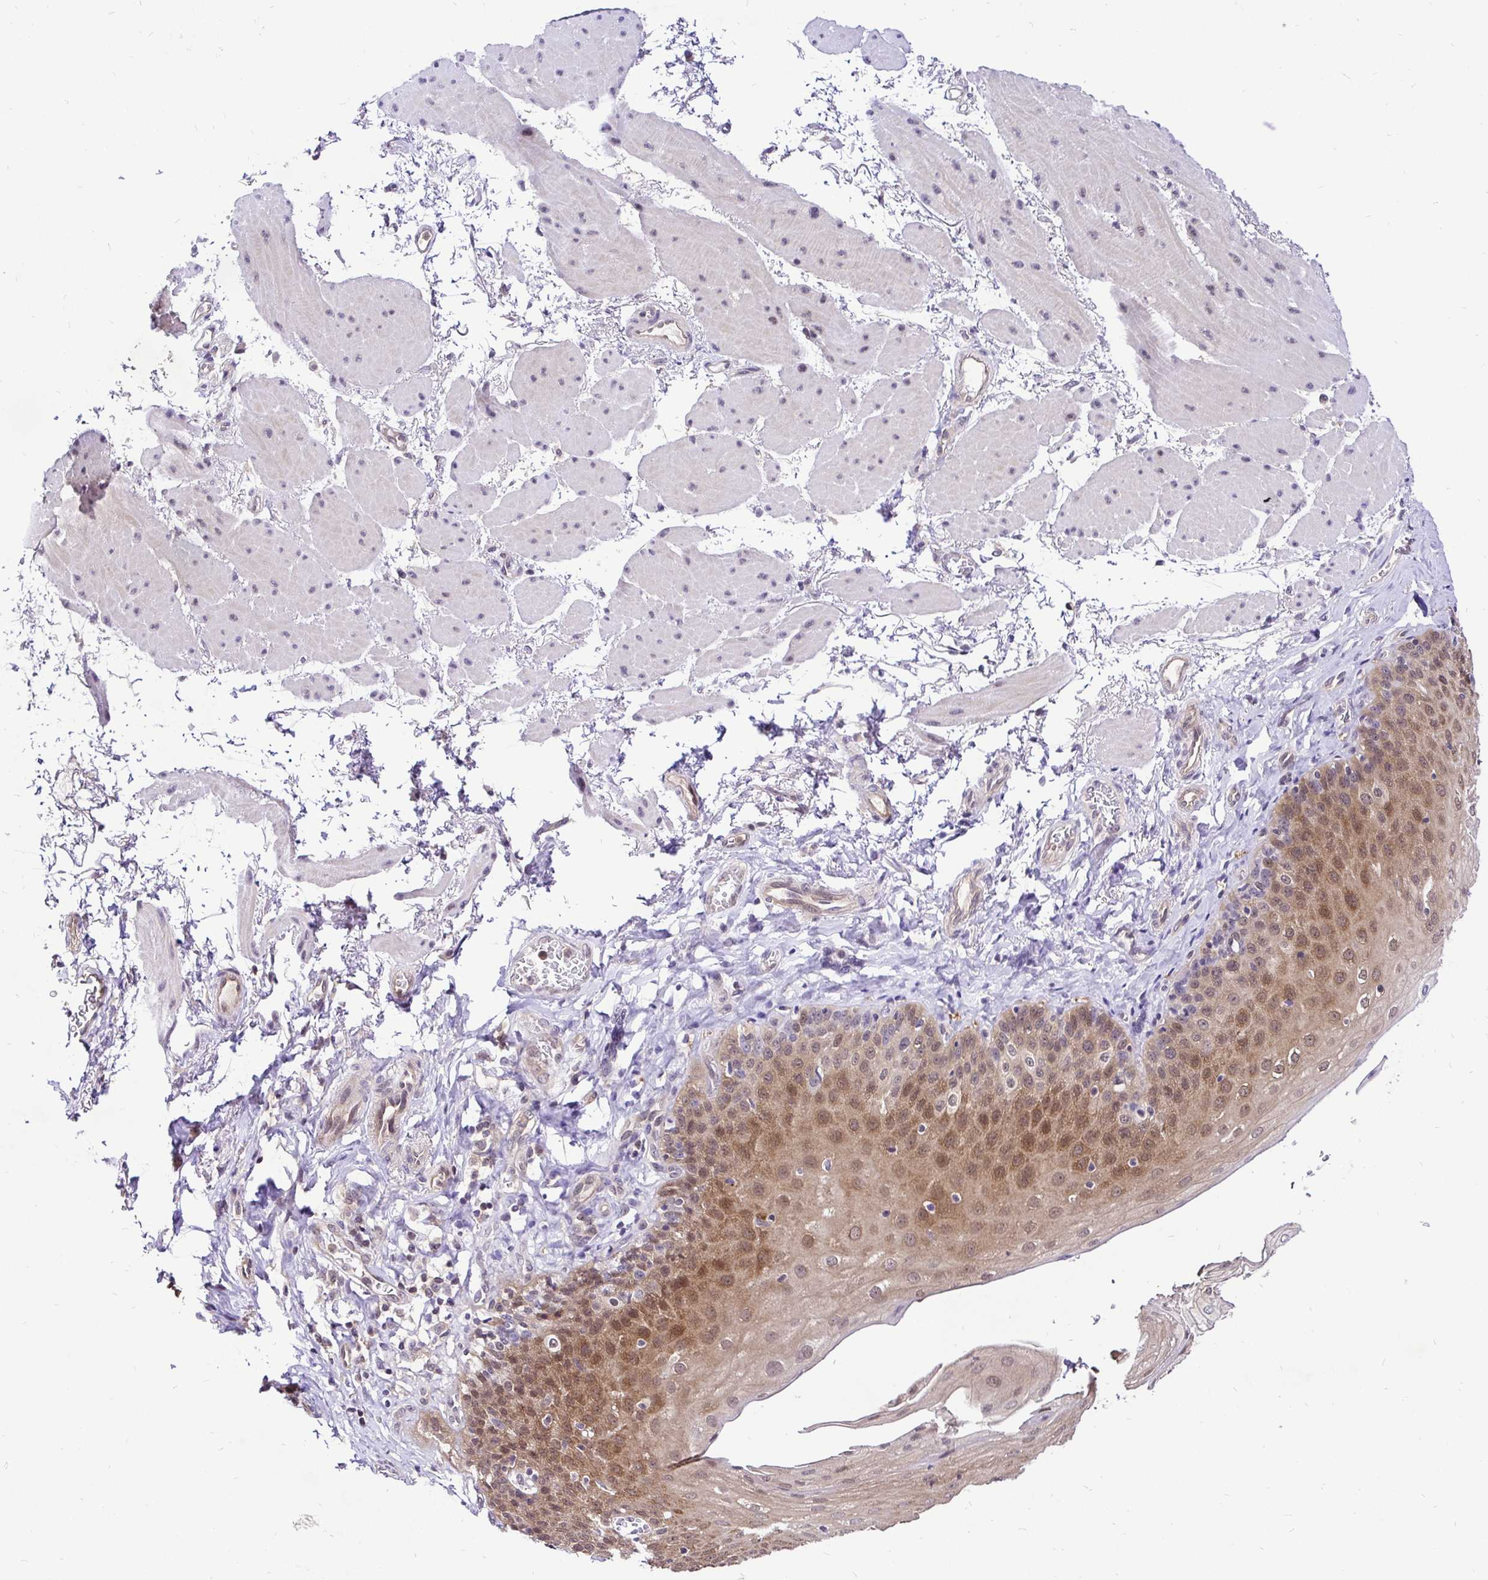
{"staining": {"intensity": "moderate", "quantity": ">75%", "location": "cytoplasmic/membranous,nuclear"}, "tissue": "esophagus", "cell_type": "Squamous epithelial cells", "image_type": "normal", "snomed": [{"axis": "morphology", "description": "Normal tissue, NOS"}, {"axis": "topography", "description": "Esophagus"}], "caption": "This is a histology image of immunohistochemistry staining of unremarkable esophagus, which shows moderate positivity in the cytoplasmic/membranous,nuclear of squamous epithelial cells.", "gene": "UBE2M", "patient": {"sex": "female", "age": 81}}